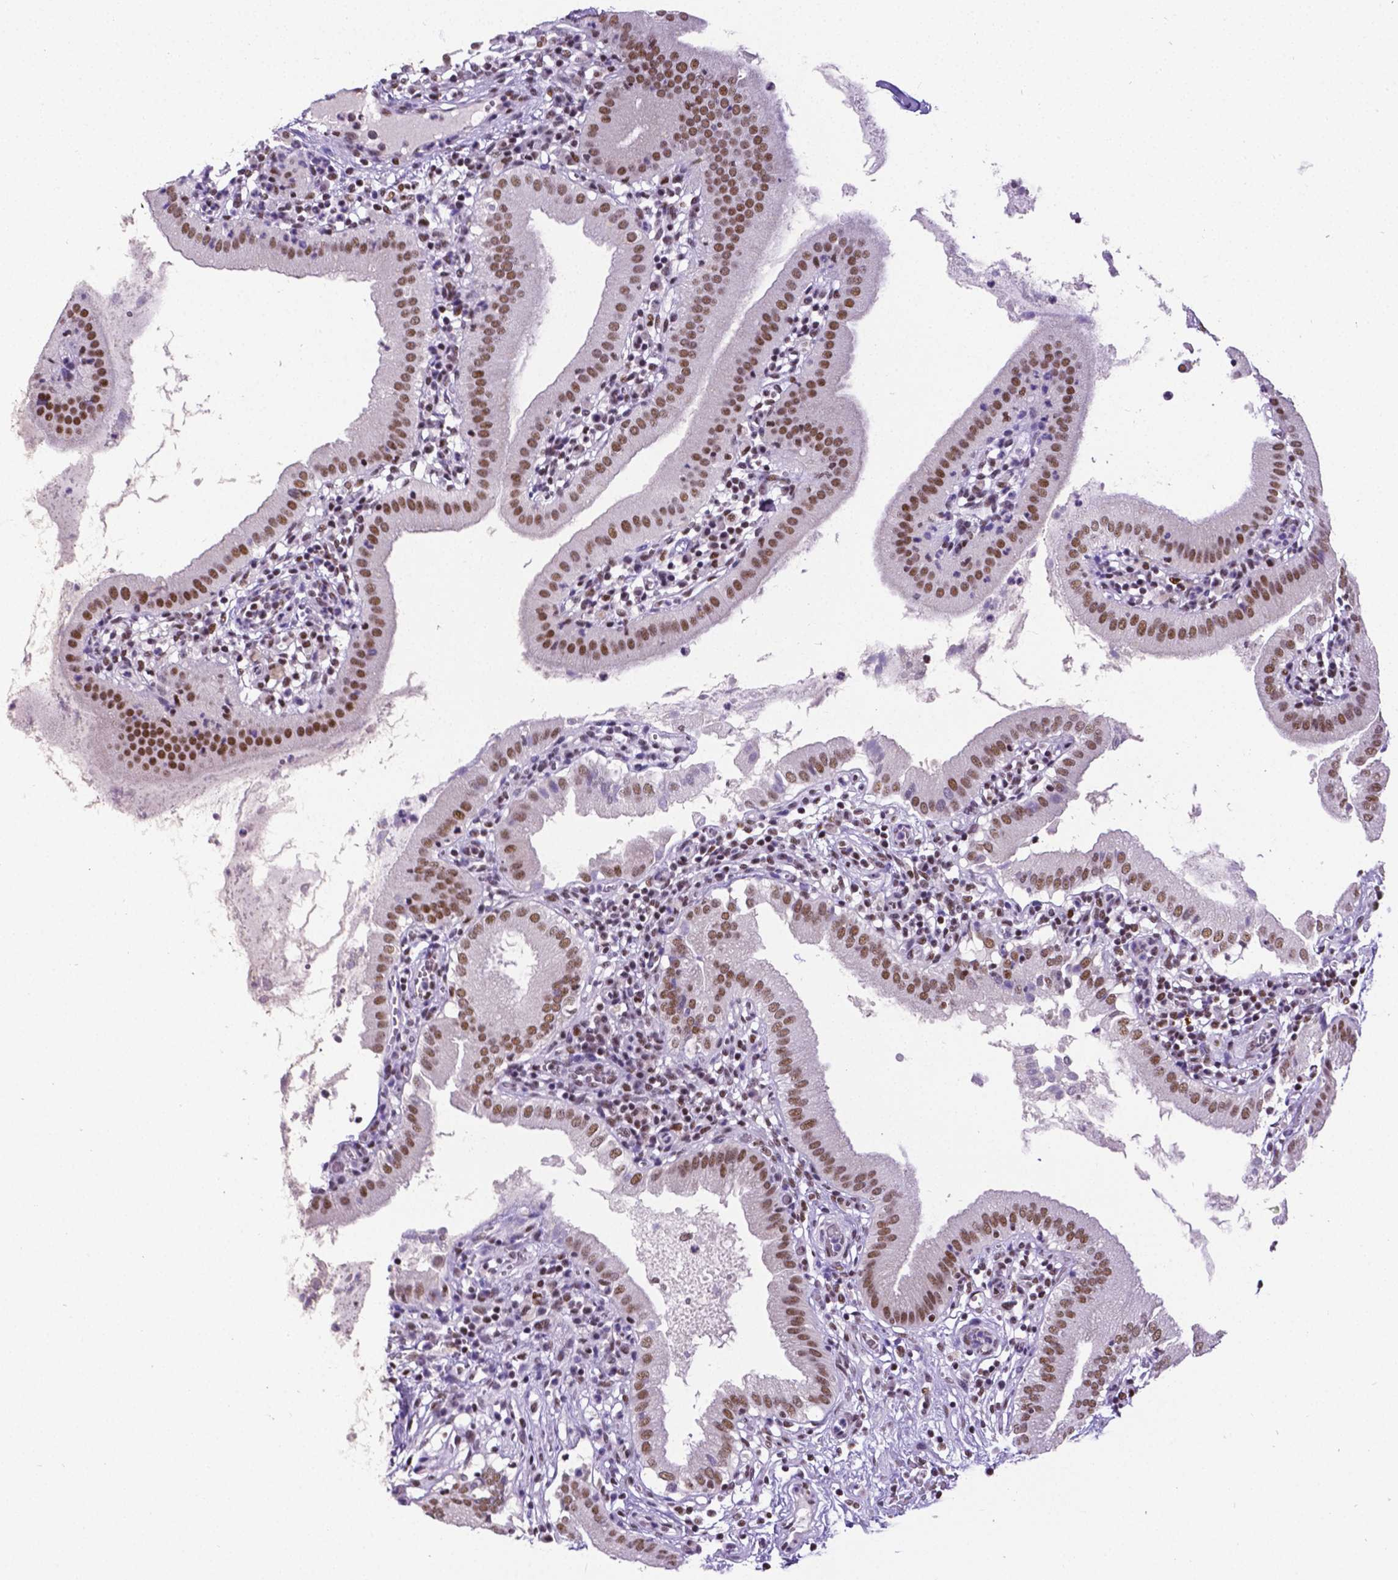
{"staining": {"intensity": "strong", "quantity": ">75%", "location": "nuclear"}, "tissue": "gallbladder", "cell_type": "Glandular cells", "image_type": "normal", "snomed": [{"axis": "morphology", "description": "Normal tissue, NOS"}, {"axis": "topography", "description": "Gallbladder"}], "caption": "High-magnification brightfield microscopy of normal gallbladder stained with DAB (3,3'-diaminobenzidine) (brown) and counterstained with hematoxylin (blue). glandular cells exhibit strong nuclear staining is seen in about>75% of cells.", "gene": "REST", "patient": {"sex": "female", "age": 65}}